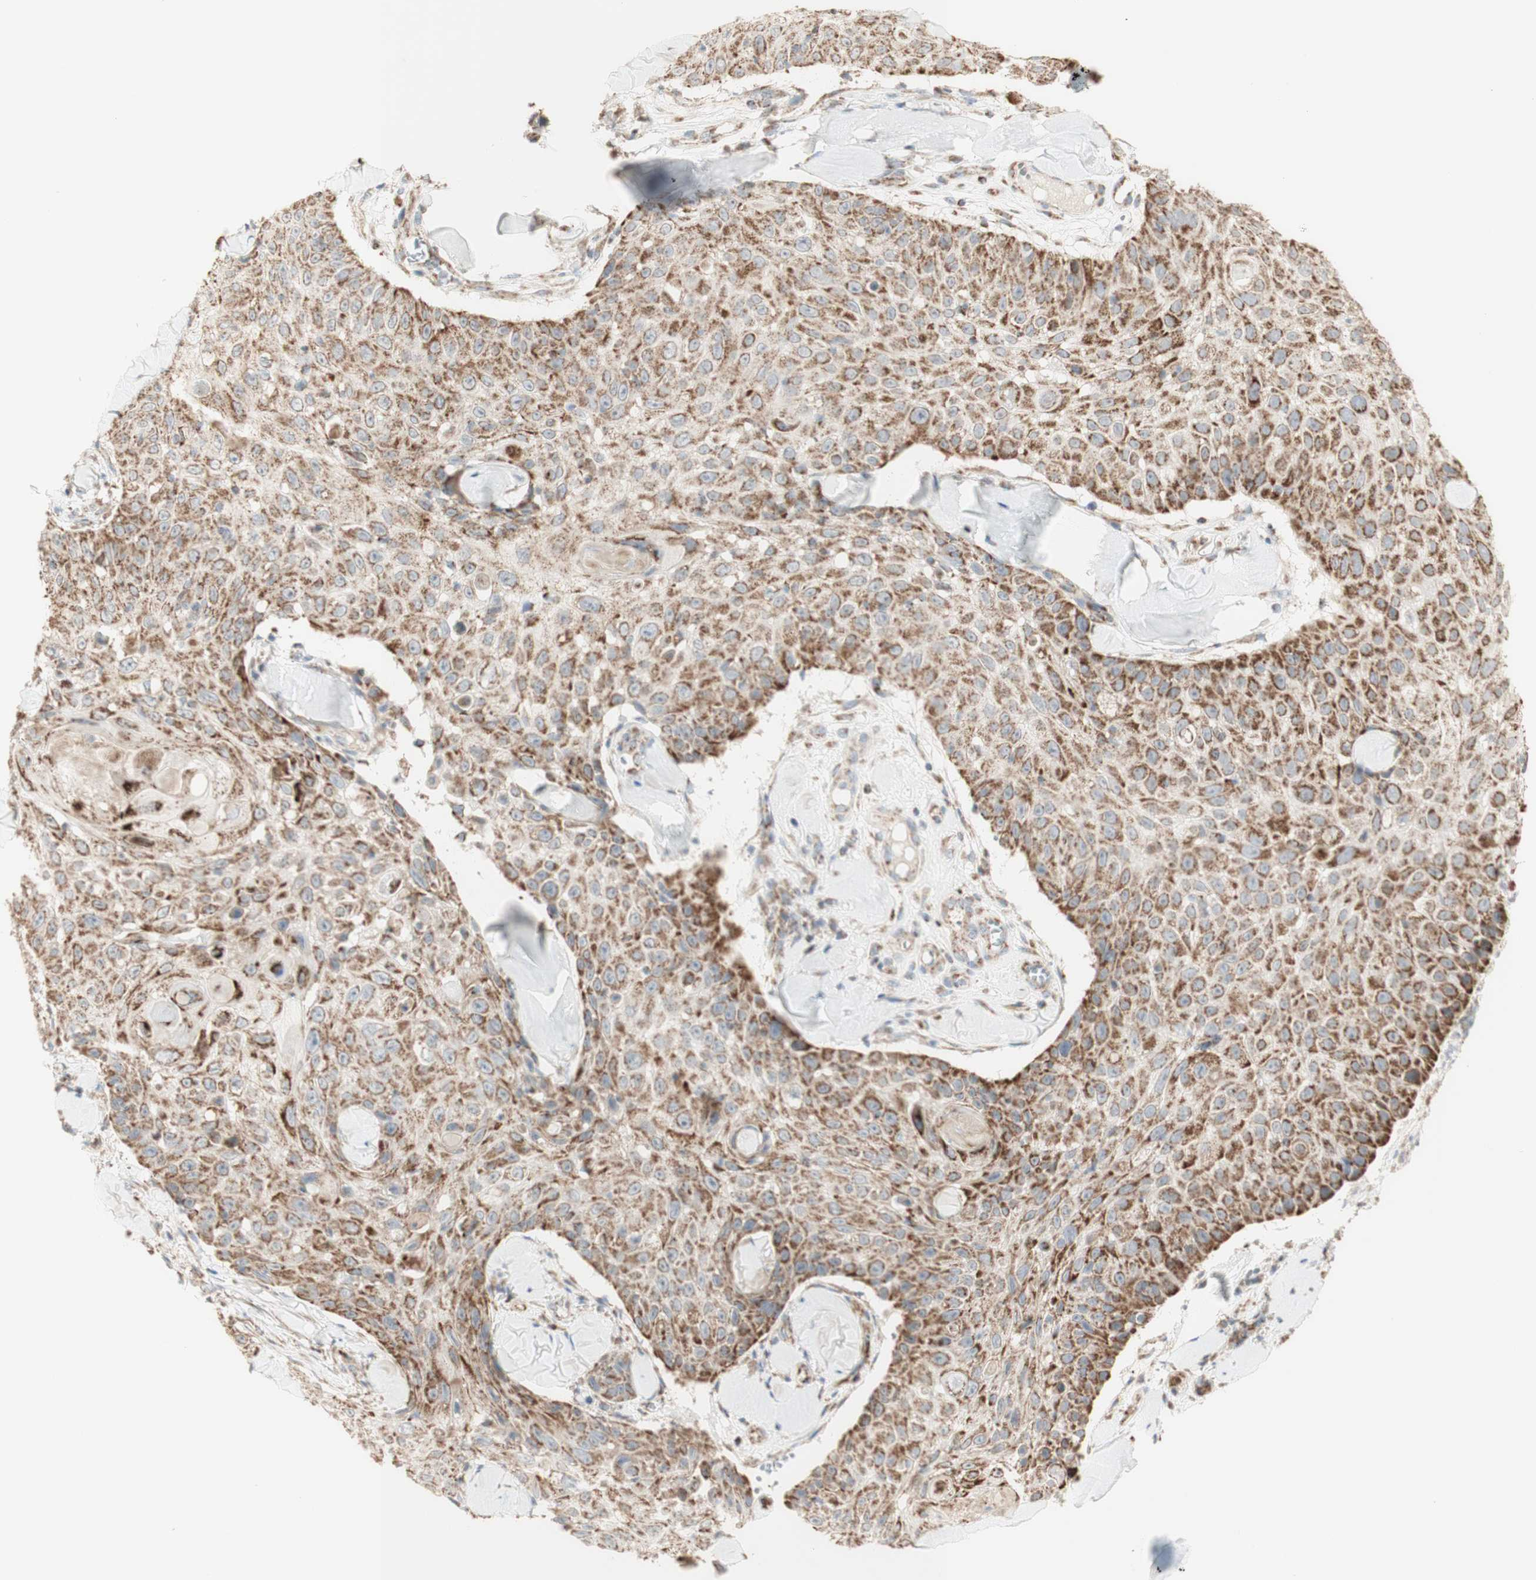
{"staining": {"intensity": "moderate", "quantity": ">75%", "location": "cytoplasmic/membranous"}, "tissue": "skin cancer", "cell_type": "Tumor cells", "image_type": "cancer", "snomed": [{"axis": "morphology", "description": "Squamous cell carcinoma, NOS"}, {"axis": "topography", "description": "Skin"}], "caption": "Skin cancer tissue displays moderate cytoplasmic/membranous expression in about >75% of tumor cells, visualized by immunohistochemistry.", "gene": "LETM1", "patient": {"sex": "male", "age": 86}}